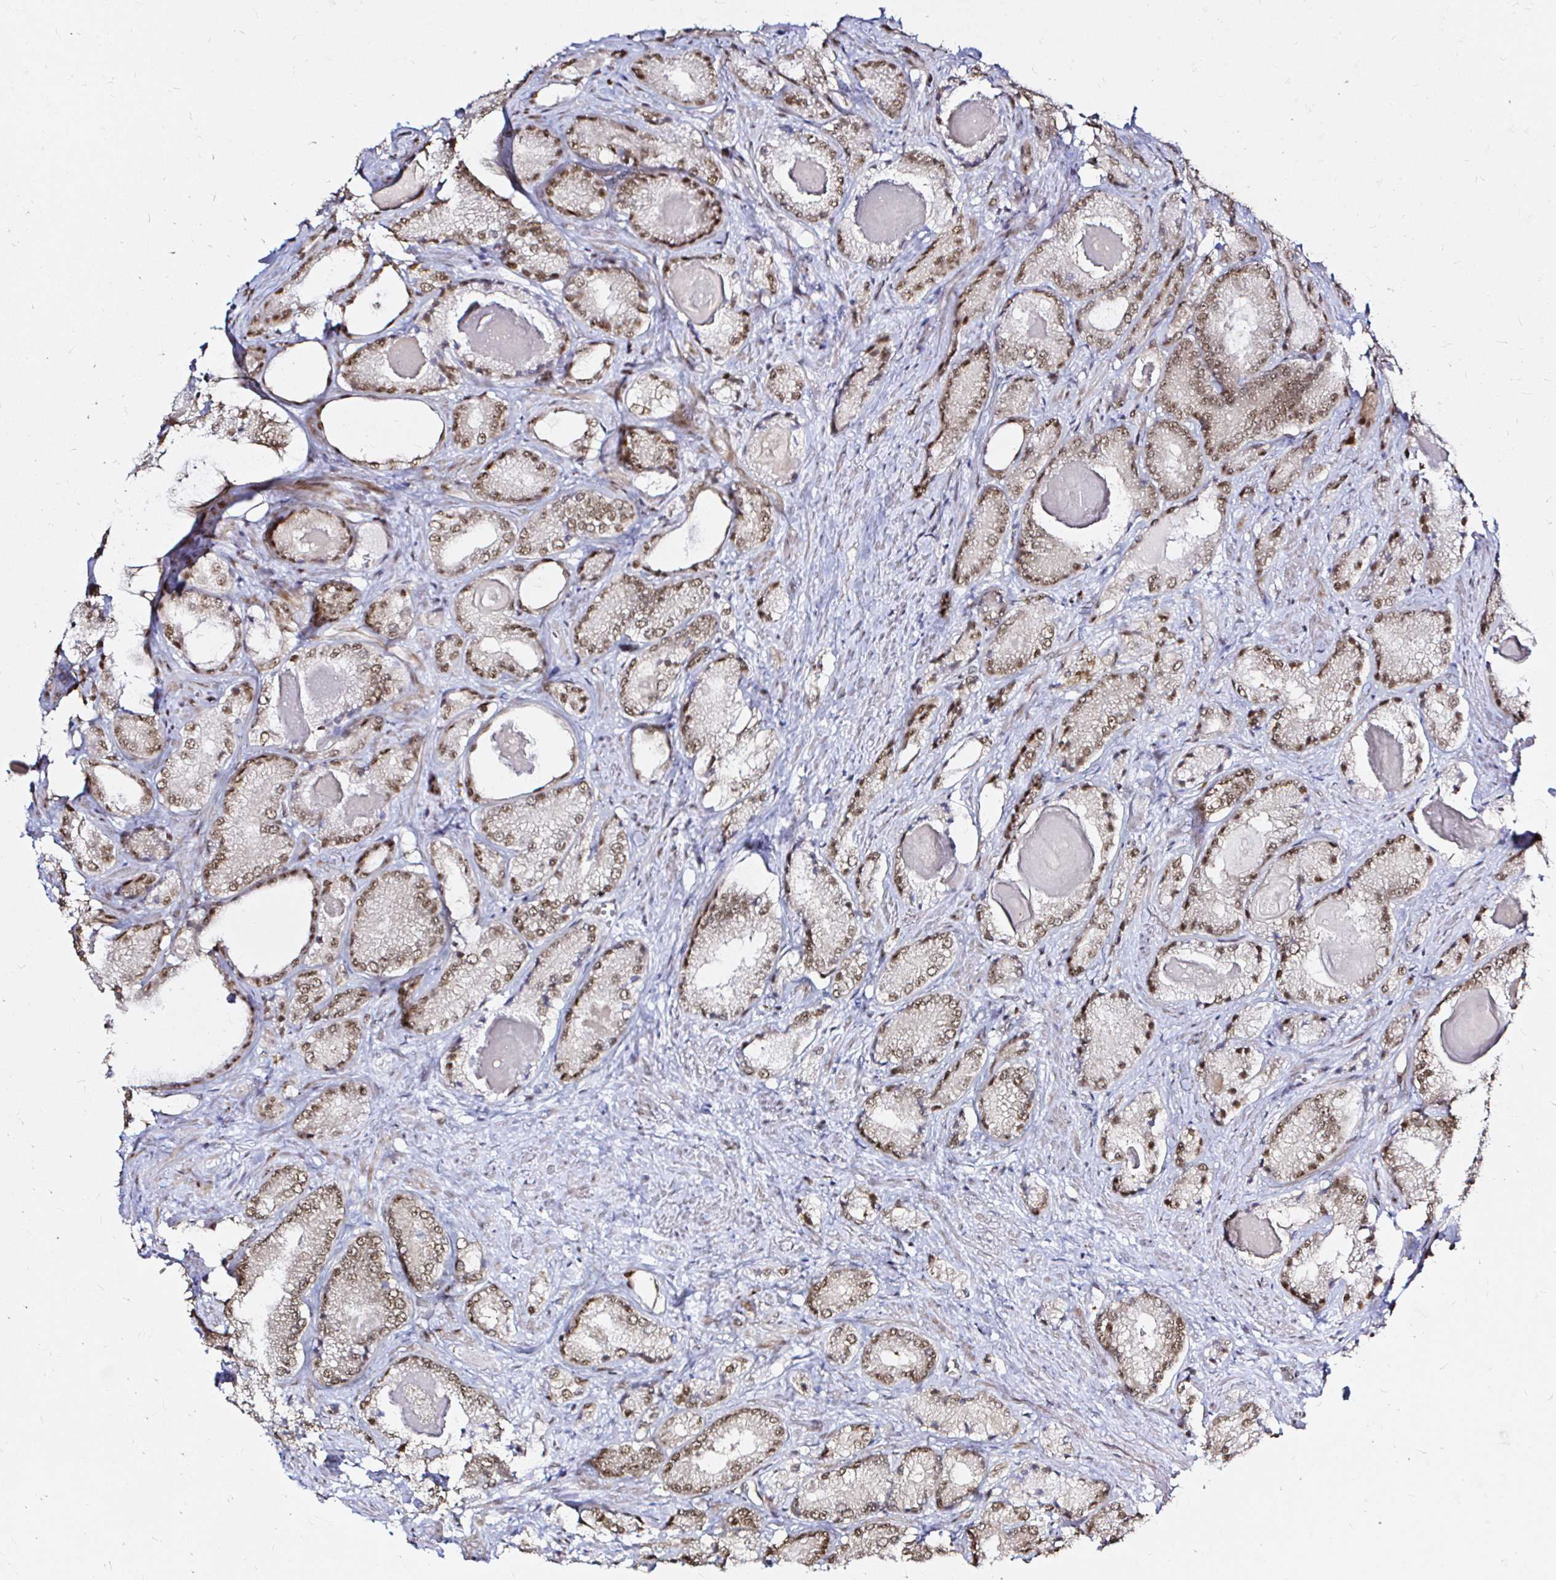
{"staining": {"intensity": "moderate", "quantity": ">75%", "location": "nuclear"}, "tissue": "prostate cancer", "cell_type": "Tumor cells", "image_type": "cancer", "snomed": [{"axis": "morphology", "description": "Adenocarcinoma, NOS"}, {"axis": "morphology", "description": "Adenocarcinoma, Low grade"}, {"axis": "topography", "description": "Prostate"}], "caption": "The photomicrograph demonstrates immunohistochemical staining of prostate cancer. There is moderate nuclear staining is appreciated in approximately >75% of tumor cells. Nuclei are stained in blue.", "gene": "SNRPC", "patient": {"sex": "male", "age": 68}}